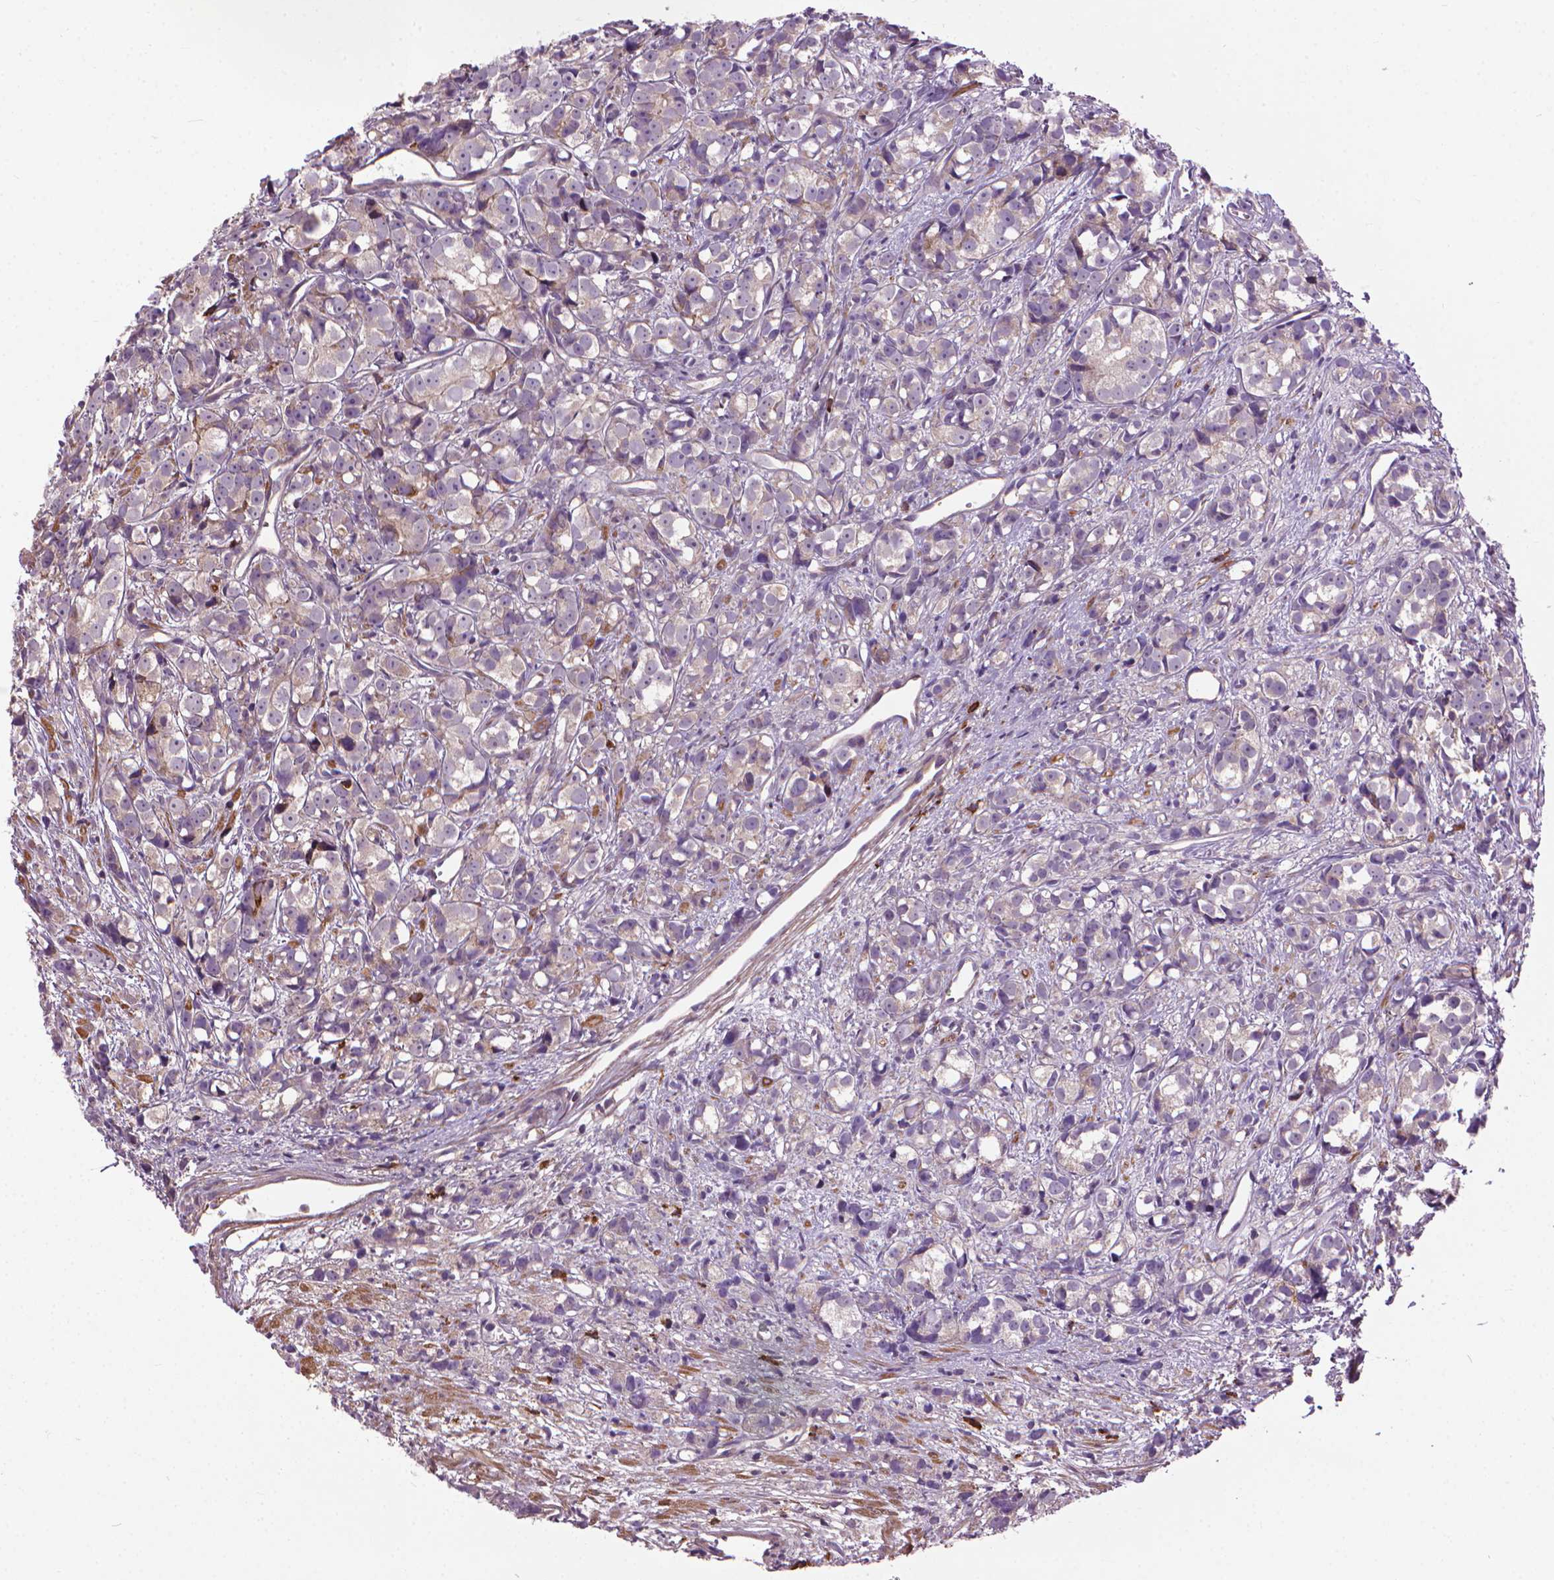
{"staining": {"intensity": "negative", "quantity": "none", "location": "none"}, "tissue": "prostate cancer", "cell_type": "Tumor cells", "image_type": "cancer", "snomed": [{"axis": "morphology", "description": "Adenocarcinoma, High grade"}, {"axis": "topography", "description": "Prostate"}], "caption": "A histopathology image of human prostate cancer (adenocarcinoma (high-grade)) is negative for staining in tumor cells.", "gene": "MYH14", "patient": {"sex": "male", "age": 77}}